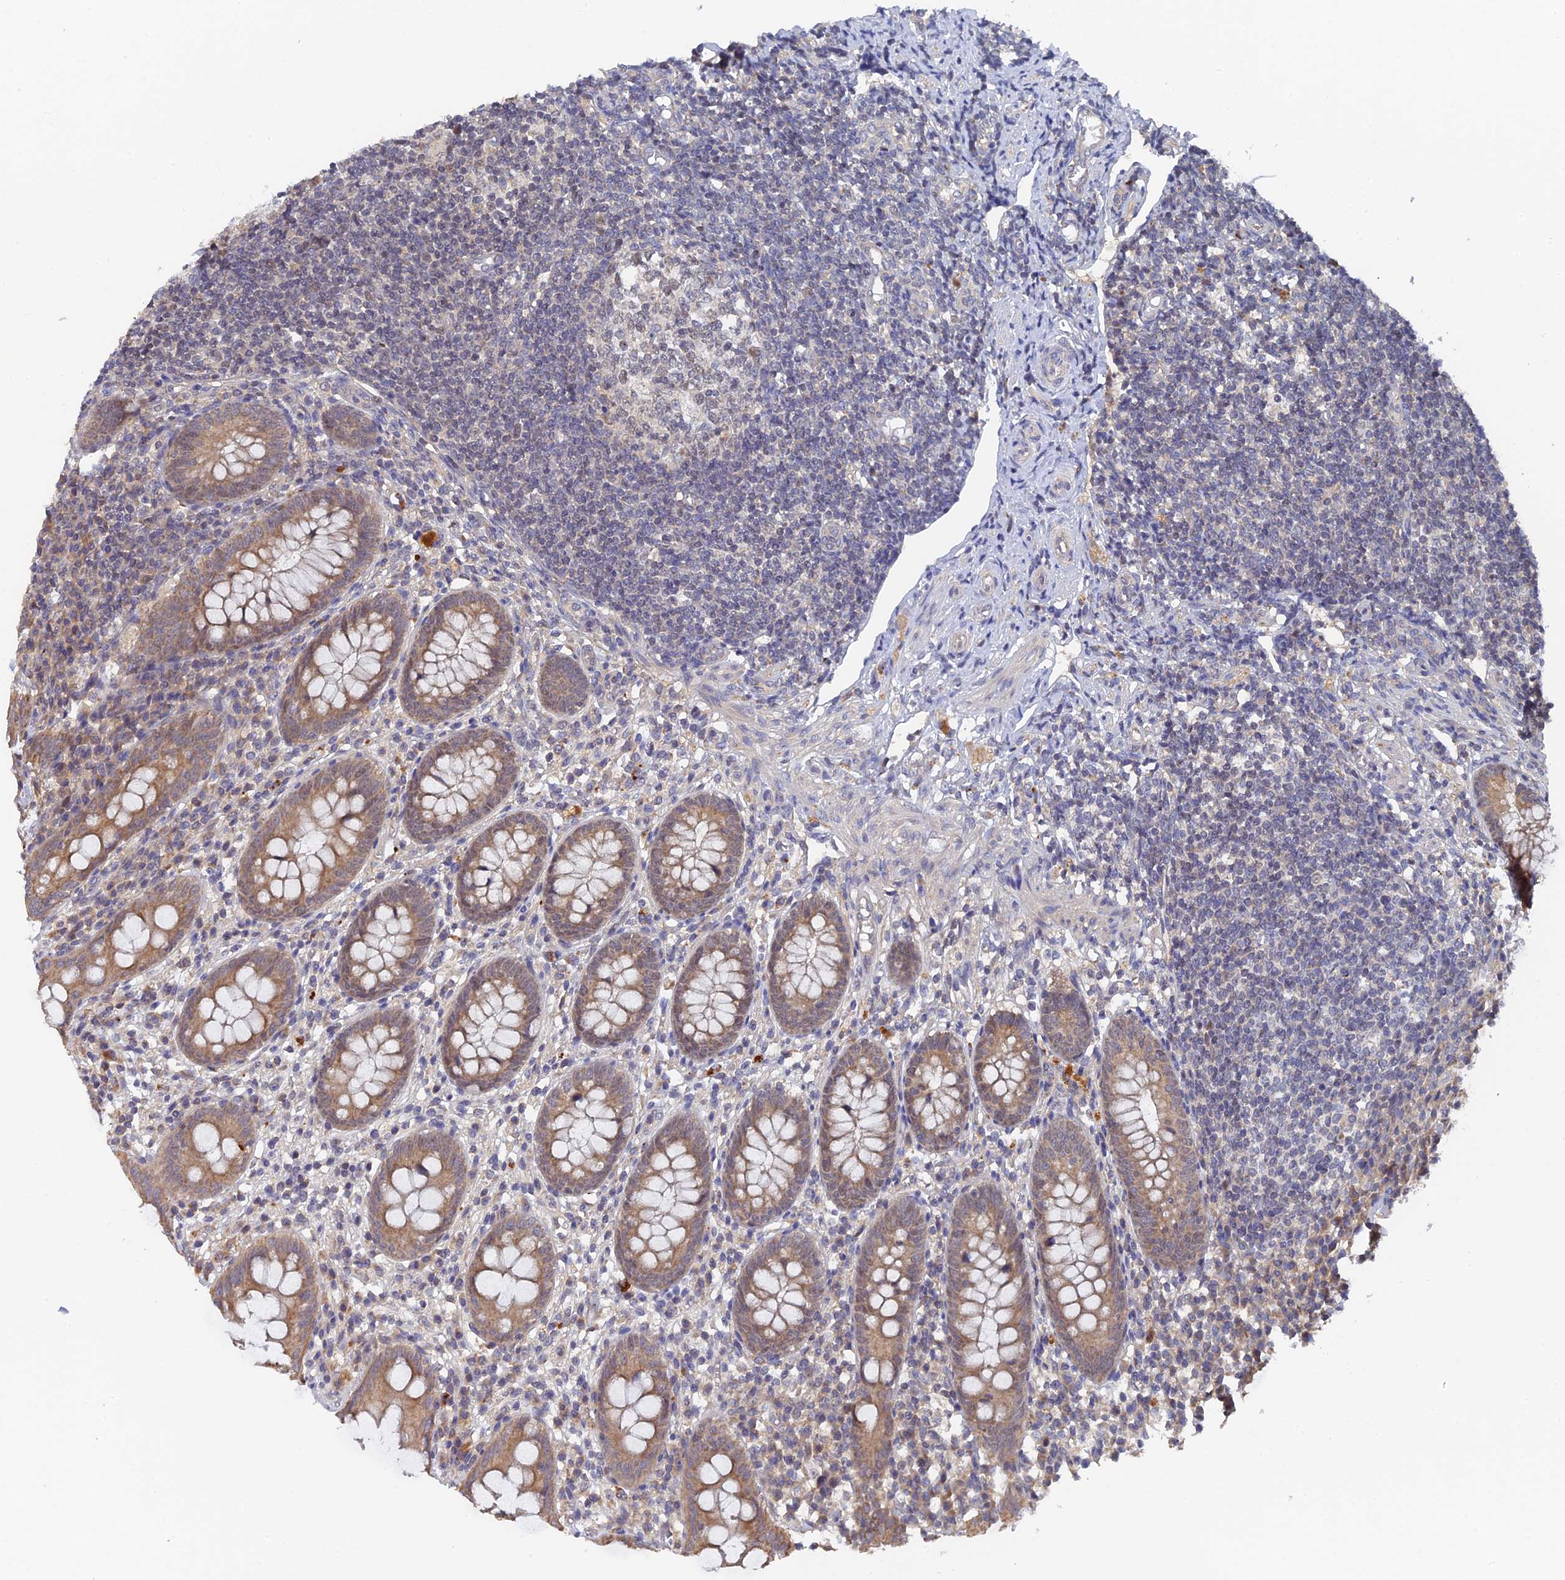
{"staining": {"intensity": "moderate", "quantity": ">75%", "location": "cytoplasmic/membranous"}, "tissue": "appendix", "cell_type": "Glandular cells", "image_type": "normal", "snomed": [{"axis": "morphology", "description": "Normal tissue, NOS"}, {"axis": "topography", "description": "Appendix"}], "caption": "The photomicrograph reveals a brown stain indicating the presence of a protein in the cytoplasmic/membranous of glandular cells in appendix.", "gene": "MIGA2", "patient": {"sex": "female", "age": 33}}